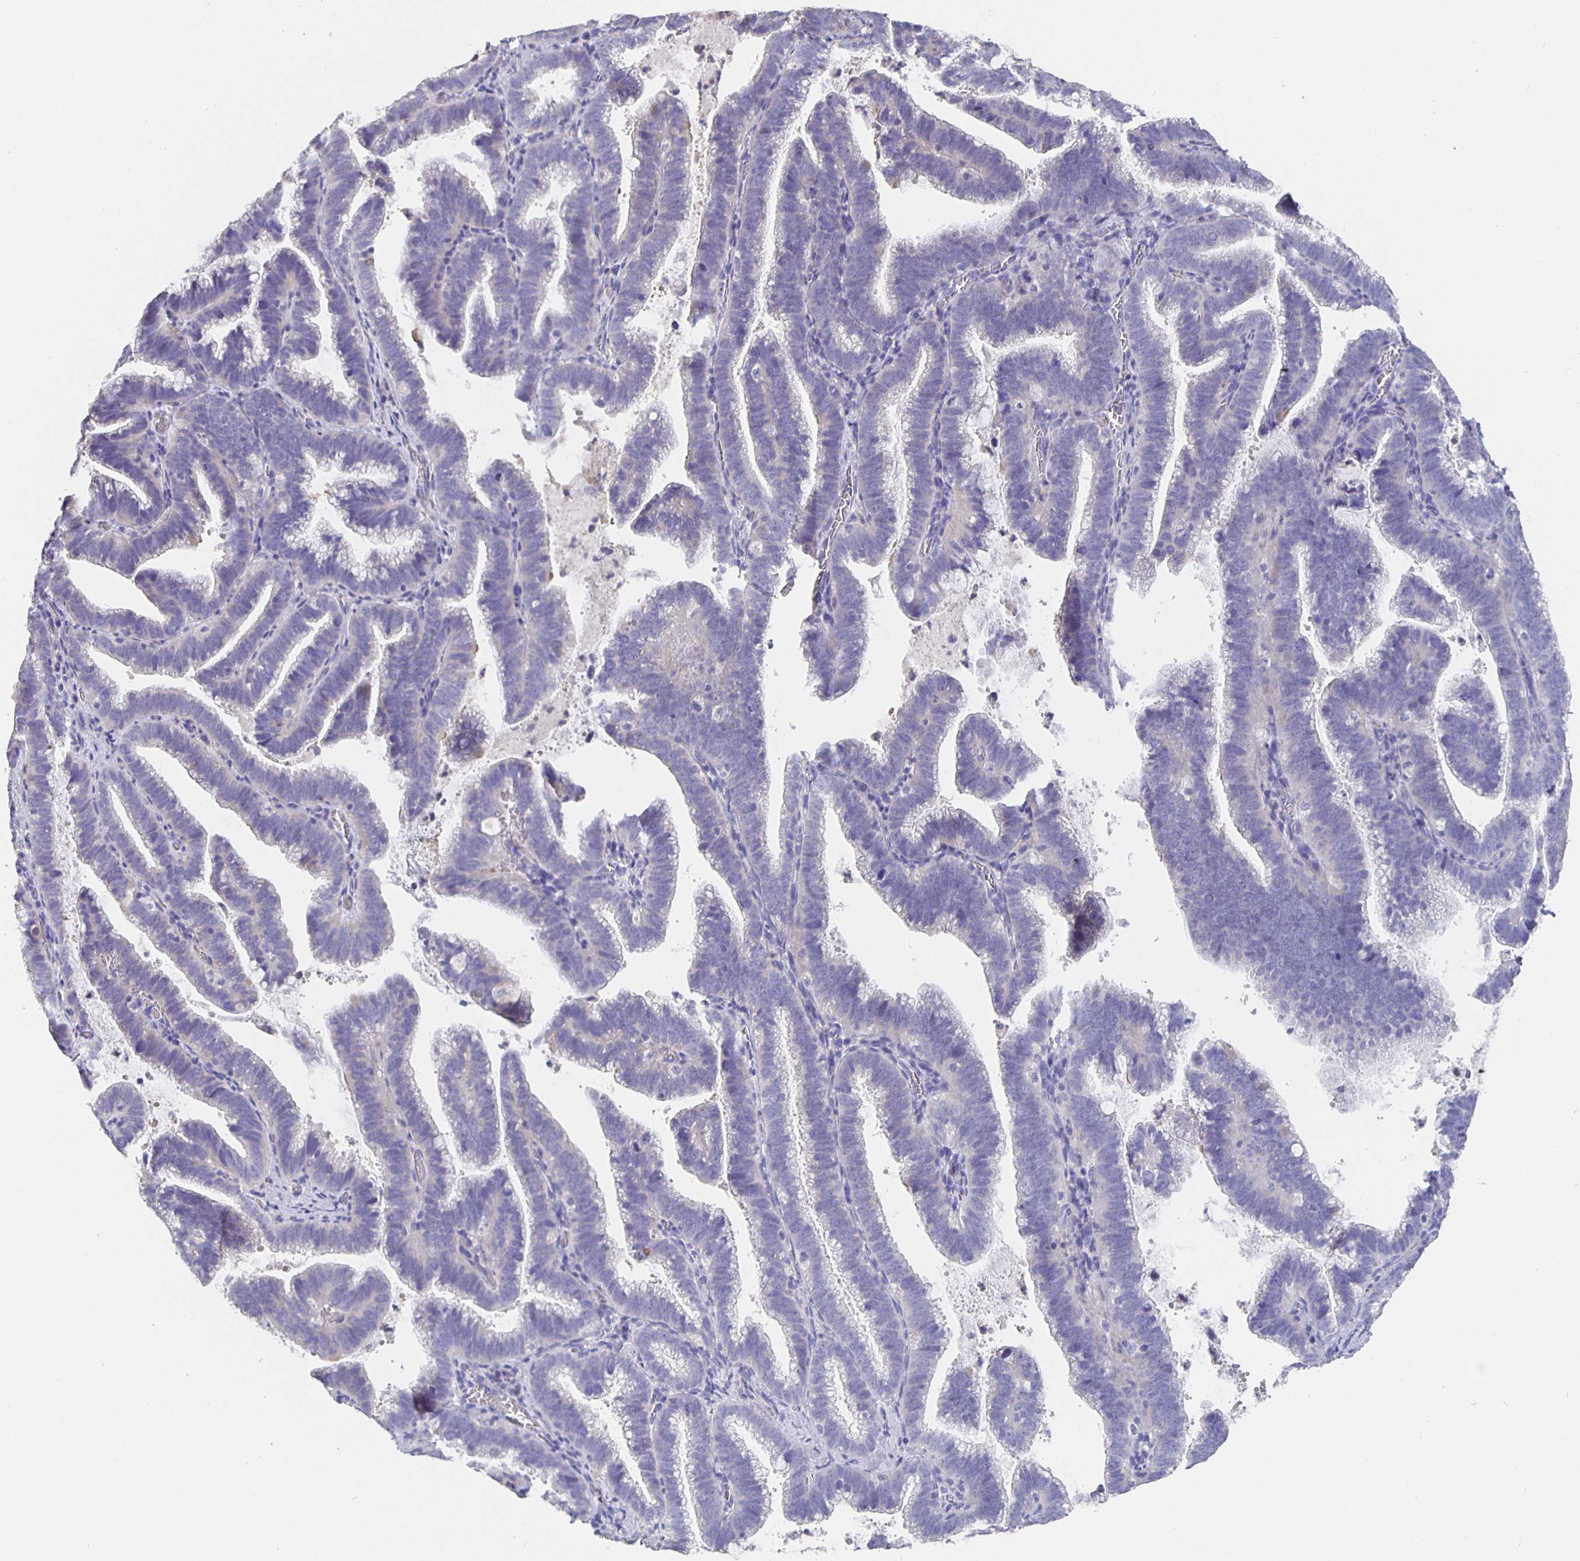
{"staining": {"intensity": "negative", "quantity": "none", "location": "none"}, "tissue": "cervical cancer", "cell_type": "Tumor cells", "image_type": "cancer", "snomed": [{"axis": "morphology", "description": "Adenocarcinoma, NOS"}, {"axis": "topography", "description": "Cervix"}], "caption": "IHC histopathology image of human cervical cancer stained for a protein (brown), which displays no staining in tumor cells.", "gene": "CFAP74", "patient": {"sex": "female", "age": 61}}